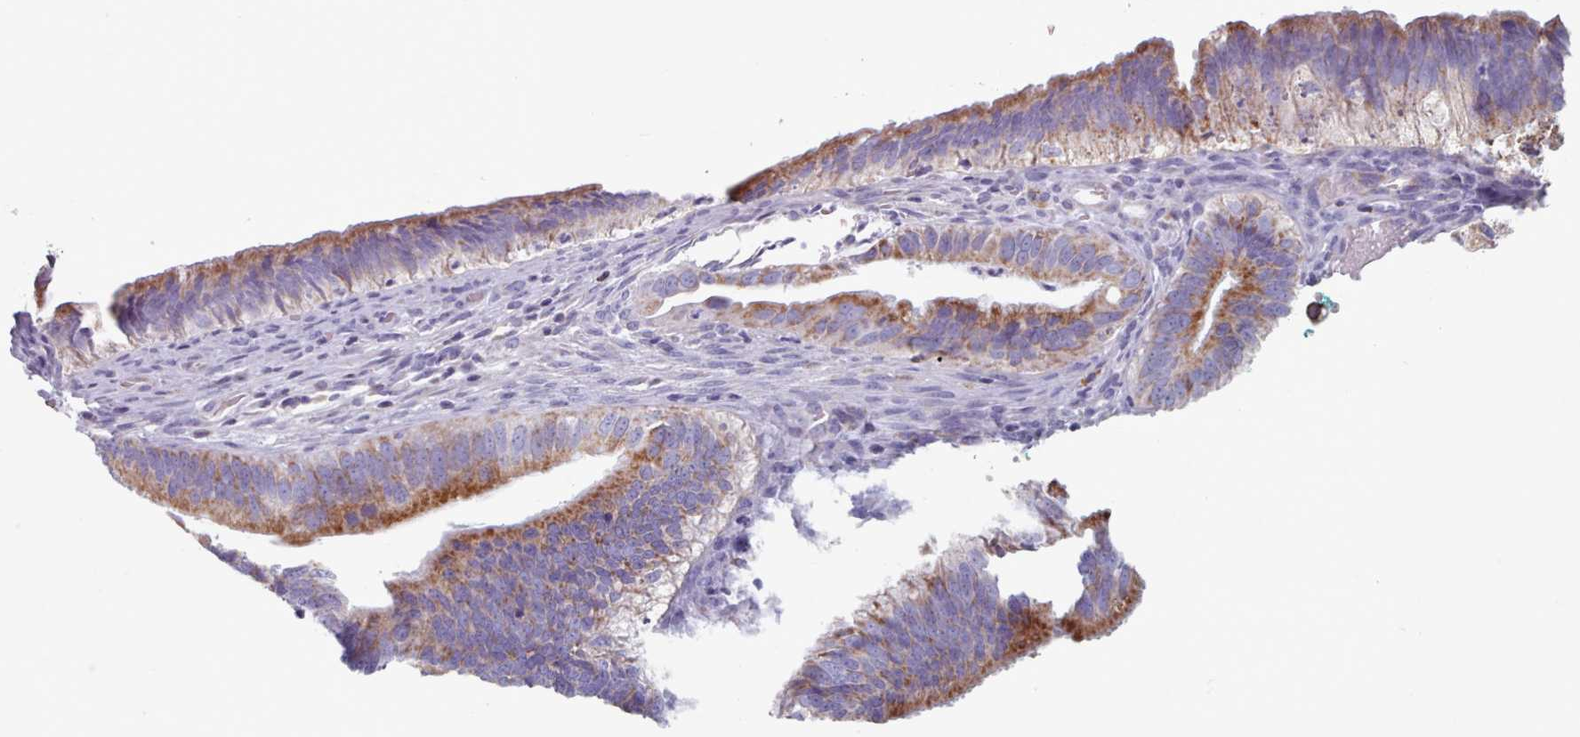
{"staining": {"intensity": "moderate", "quantity": ">75%", "location": "cytoplasmic/membranous"}, "tissue": "cervical cancer", "cell_type": "Tumor cells", "image_type": "cancer", "snomed": [{"axis": "morphology", "description": "Adenocarcinoma, NOS"}, {"axis": "topography", "description": "Cervix"}], "caption": "A micrograph of human cervical adenocarcinoma stained for a protein exhibits moderate cytoplasmic/membranous brown staining in tumor cells.", "gene": "FAM170B", "patient": {"sex": "female", "age": 42}}